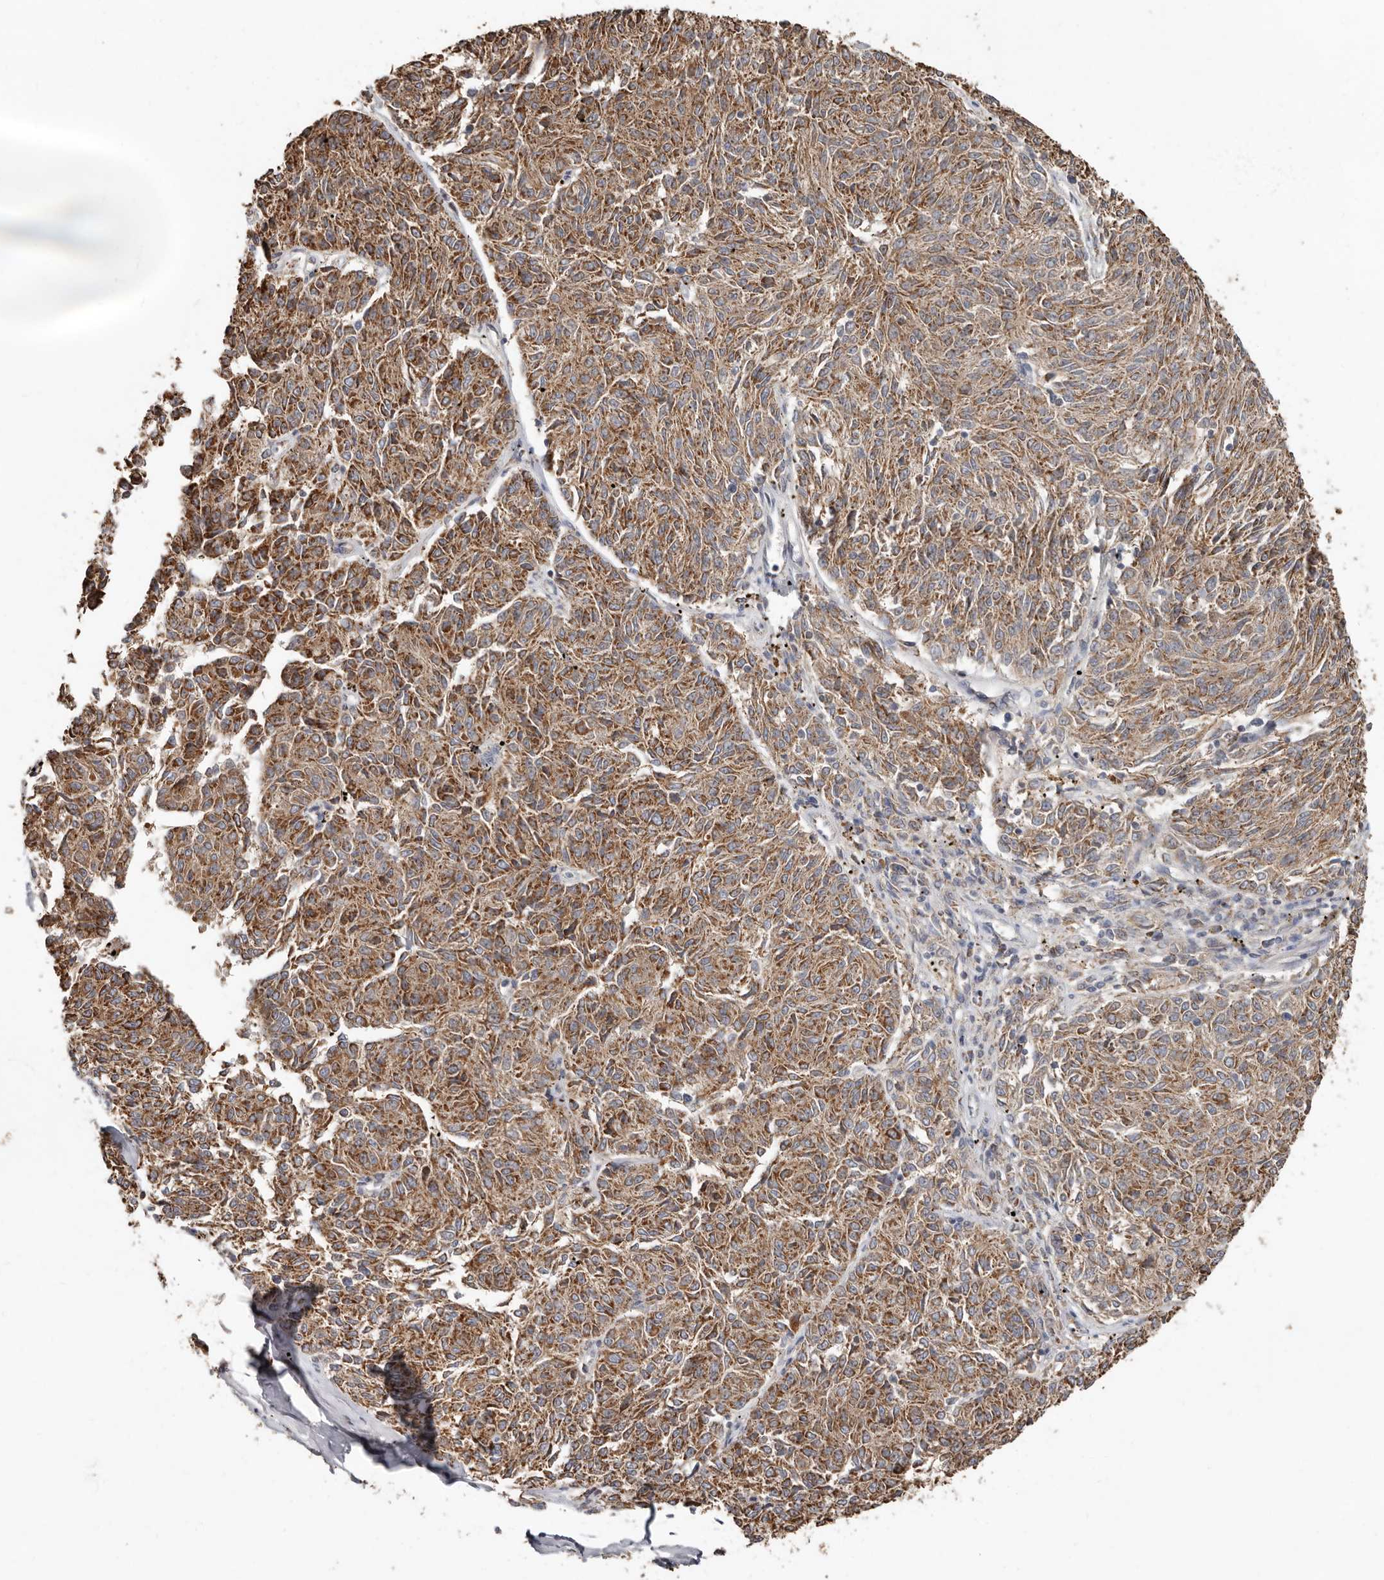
{"staining": {"intensity": "moderate", "quantity": ">75%", "location": "cytoplasmic/membranous"}, "tissue": "melanoma", "cell_type": "Tumor cells", "image_type": "cancer", "snomed": [{"axis": "morphology", "description": "Malignant melanoma, NOS"}, {"axis": "topography", "description": "Skin"}], "caption": "A micrograph of malignant melanoma stained for a protein shows moderate cytoplasmic/membranous brown staining in tumor cells. (DAB (3,3'-diaminobenzidine) = brown stain, brightfield microscopy at high magnification).", "gene": "KIF26B", "patient": {"sex": "female", "age": 72}}